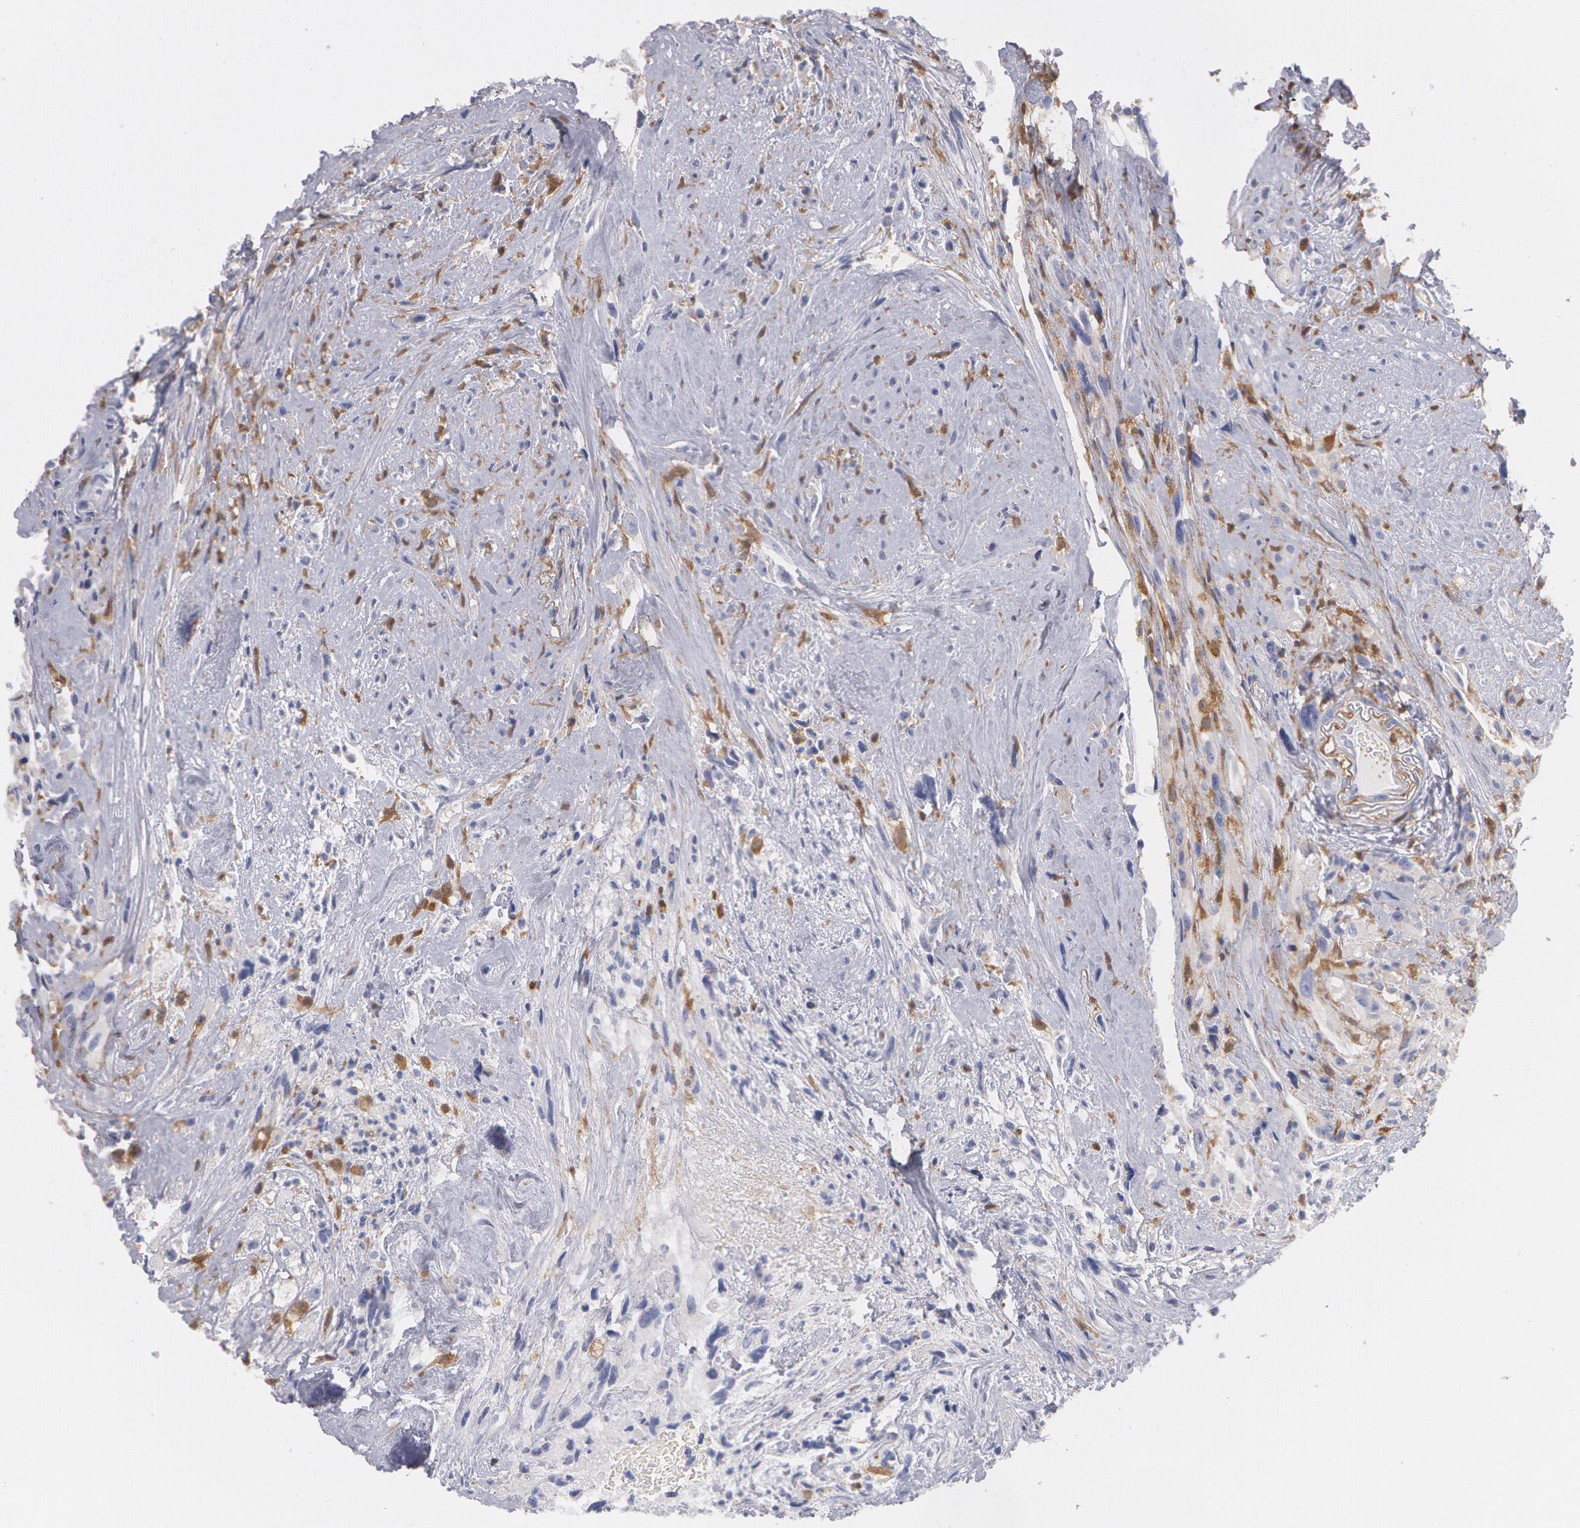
{"staining": {"intensity": "negative", "quantity": "none", "location": "none"}, "tissue": "glioma", "cell_type": "Tumor cells", "image_type": "cancer", "snomed": [{"axis": "morphology", "description": "Glioma, malignant, High grade"}, {"axis": "topography", "description": "Brain"}], "caption": "DAB (3,3'-diaminobenzidine) immunohistochemical staining of human glioma demonstrates no significant expression in tumor cells.", "gene": "SYK", "patient": {"sex": "male", "age": 48}}